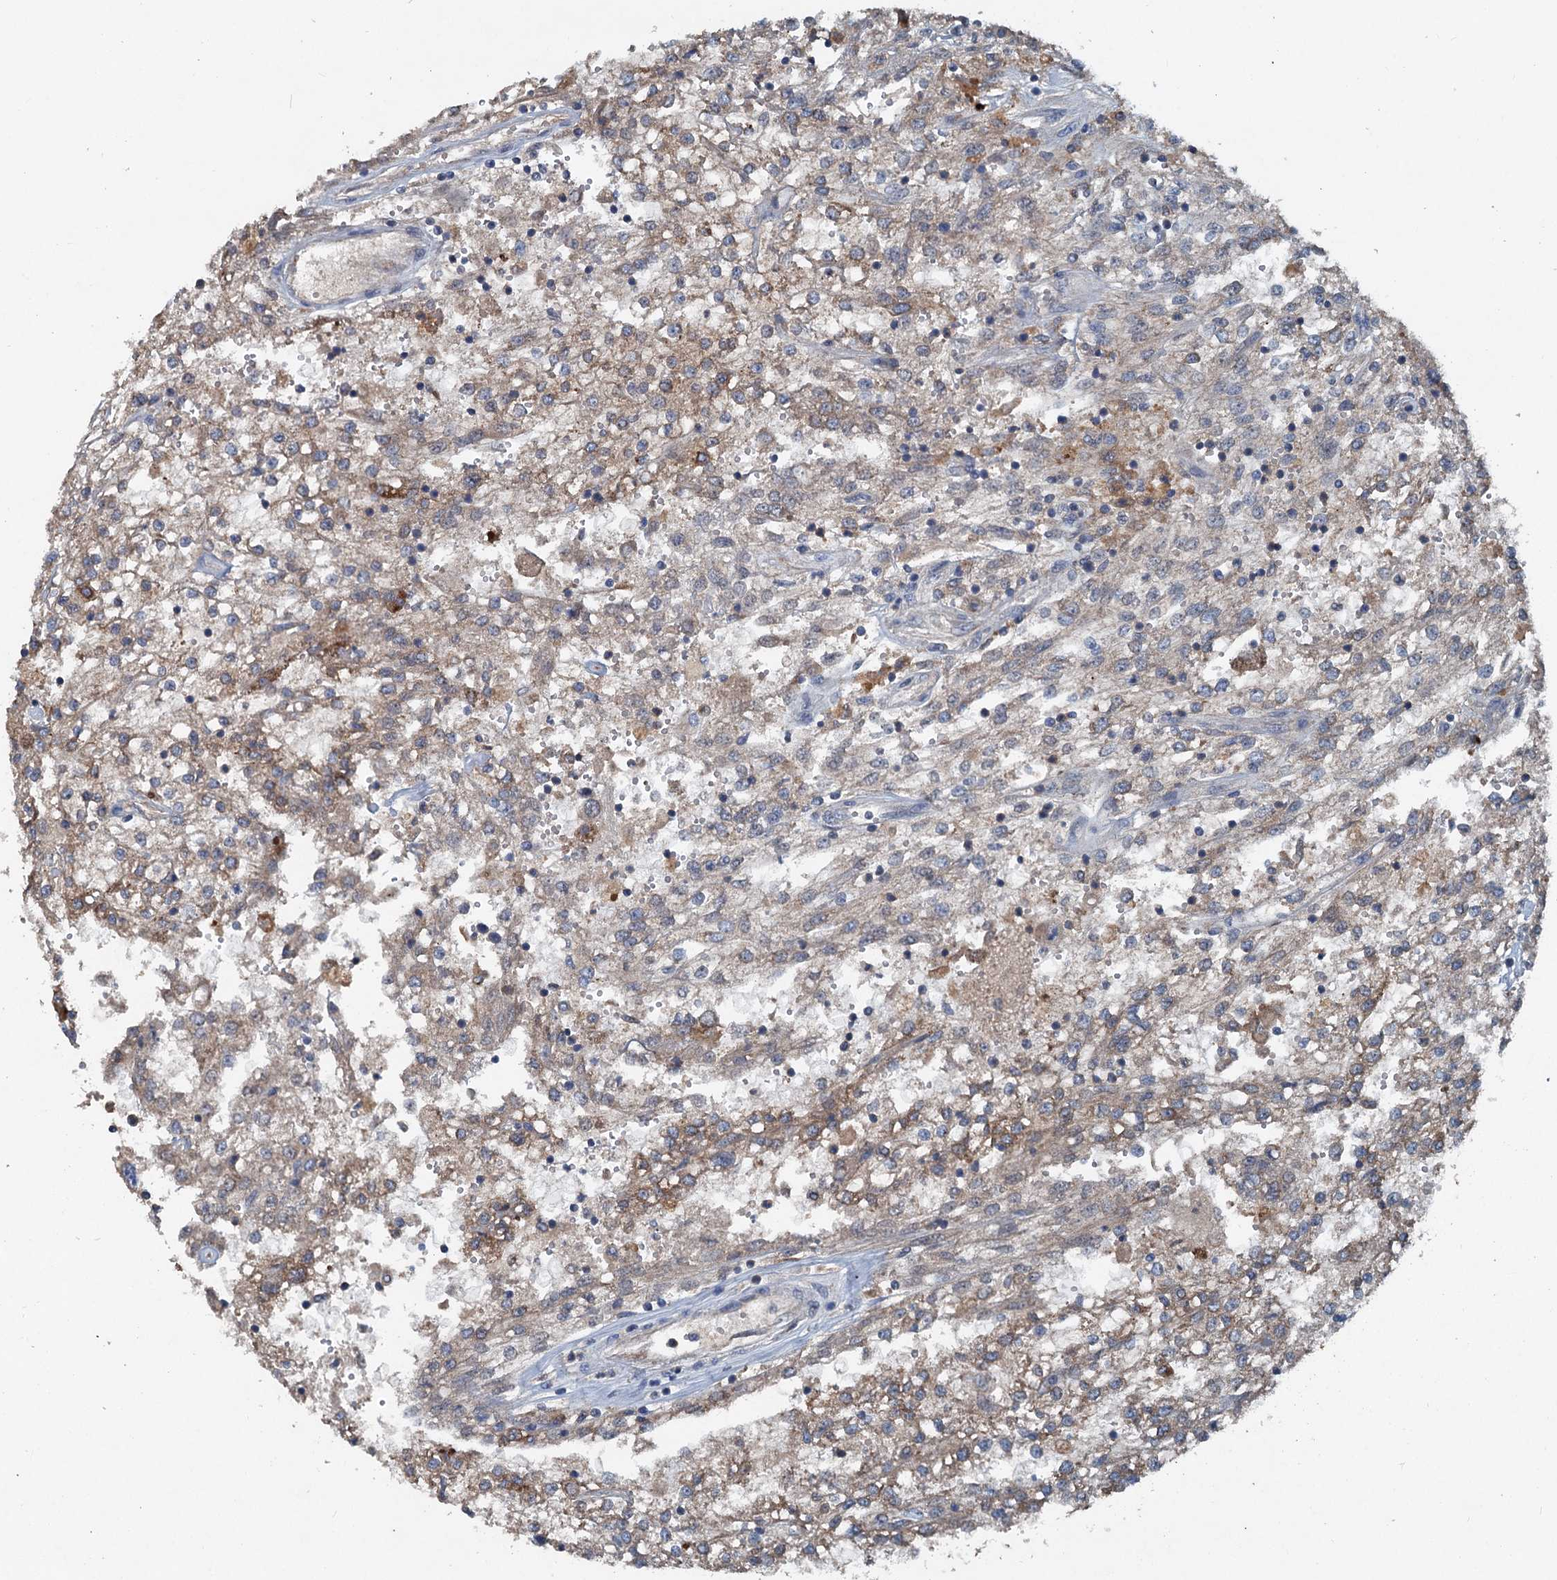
{"staining": {"intensity": "moderate", "quantity": "25%-75%", "location": "cytoplasmic/membranous"}, "tissue": "renal cancer", "cell_type": "Tumor cells", "image_type": "cancer", "snomed": [{"axis": "morphology", "description": "Adenocarcinoma, NOS"}, {"axis": "topography", "description": "Kidney"}], "caption": "An image showing moderate cytoplasmic/membranous positivity in about 25%-75% of tumor cells in renal adenocarcinoma, as visualized by brown immunohistochemical staining.", "gene": "TAPBPL", "patient": {"sex": "female", "age": 52}}